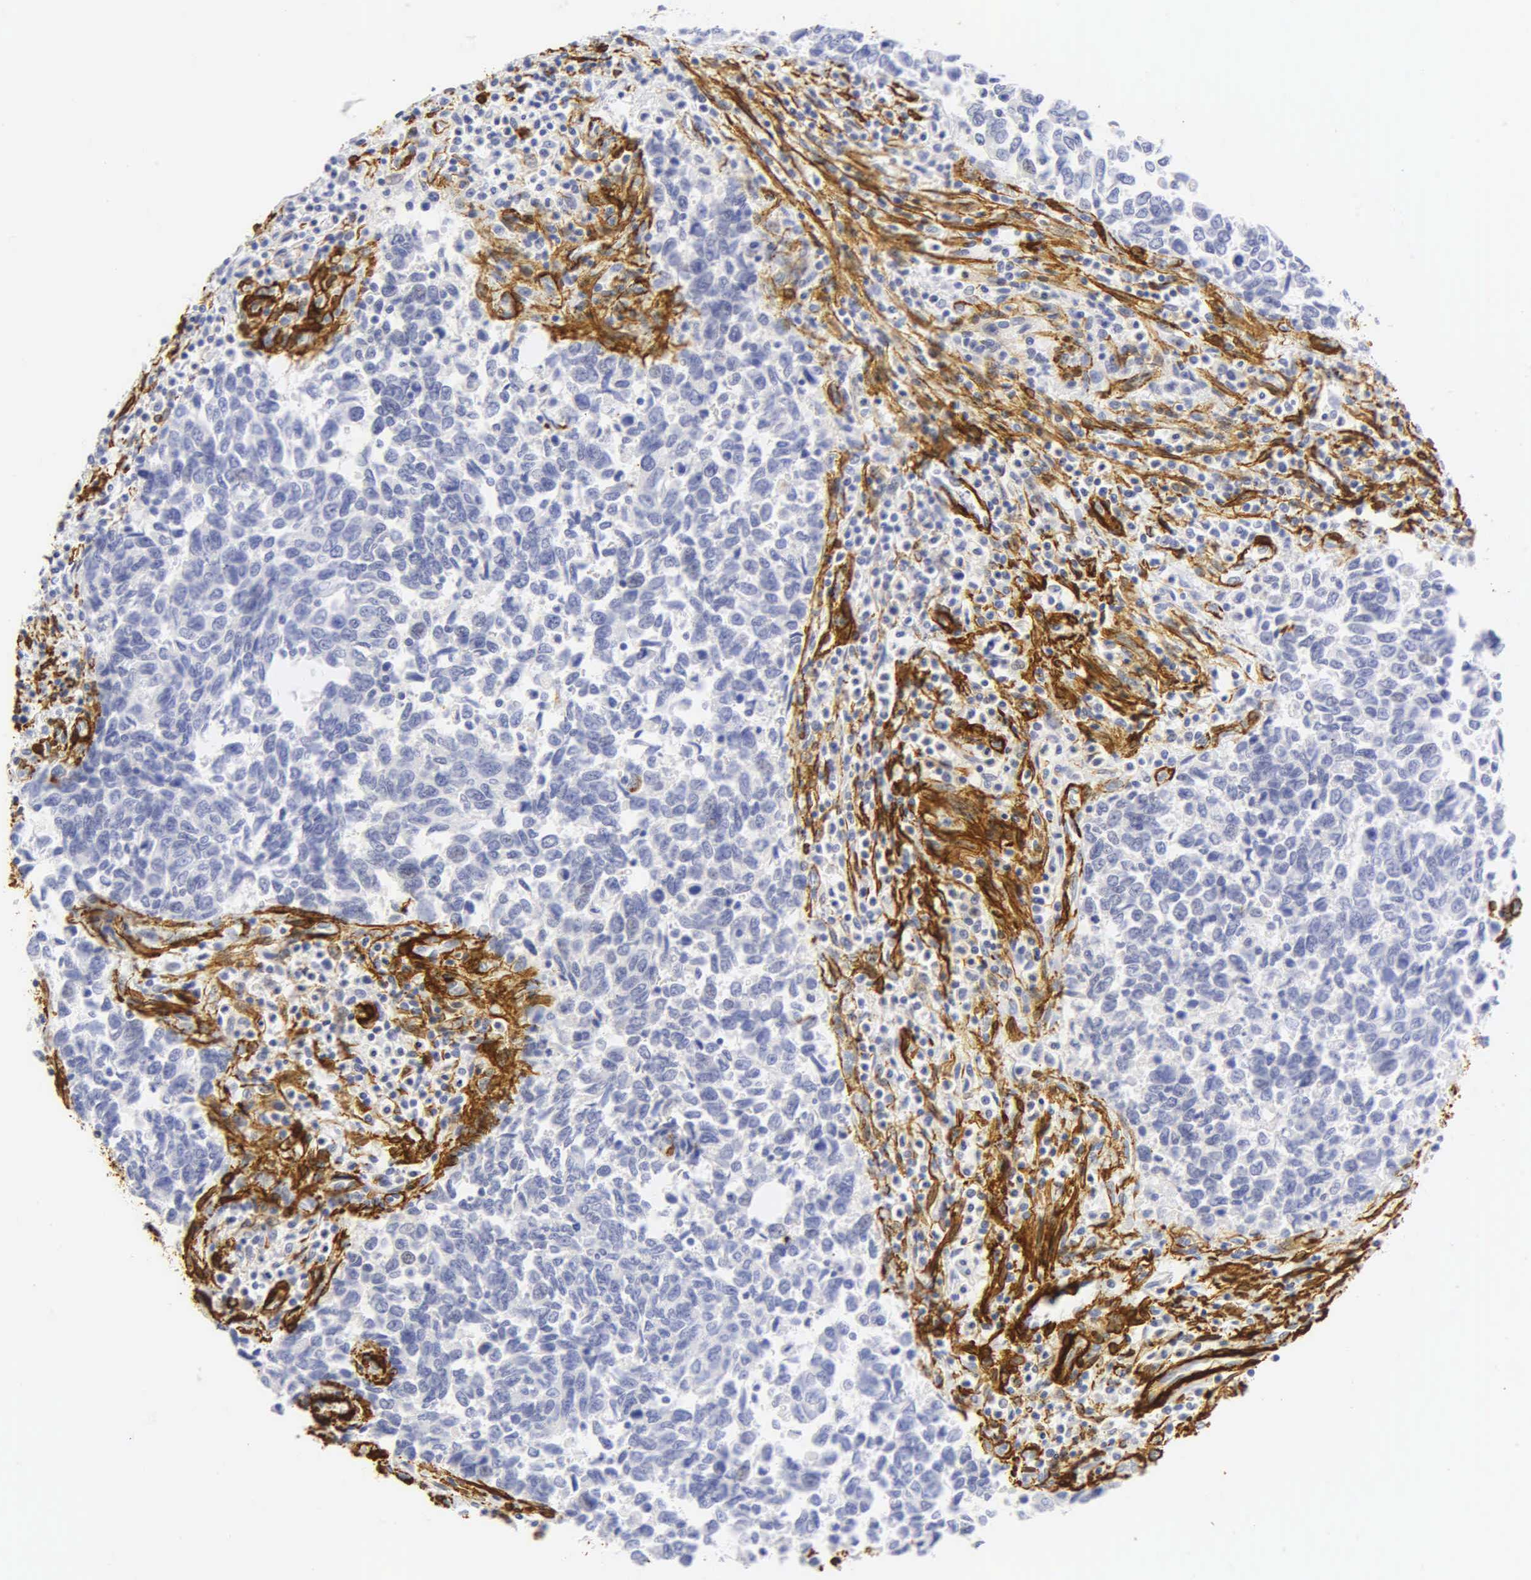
{"staining": {"intensity": "negative", "quantity": "none", "location": "none"}, "tissue": "urothelial cancer", "cell_type": "Tumor cells", "image_type": "cancer", "snomed": [{"axis": "morphology", "description": "Urothelial carcinoma, High grade"}, {"axis": "topography", "description": "Urinary bladder"}], "caption": "Immunohistochemistry (IHC) histopathology image of urothelial cancer stained for a protein (brown), which displays no staining in tumor cells.", "gene": "ACTA2", "patient": {"sex": "male", "age": 86}}